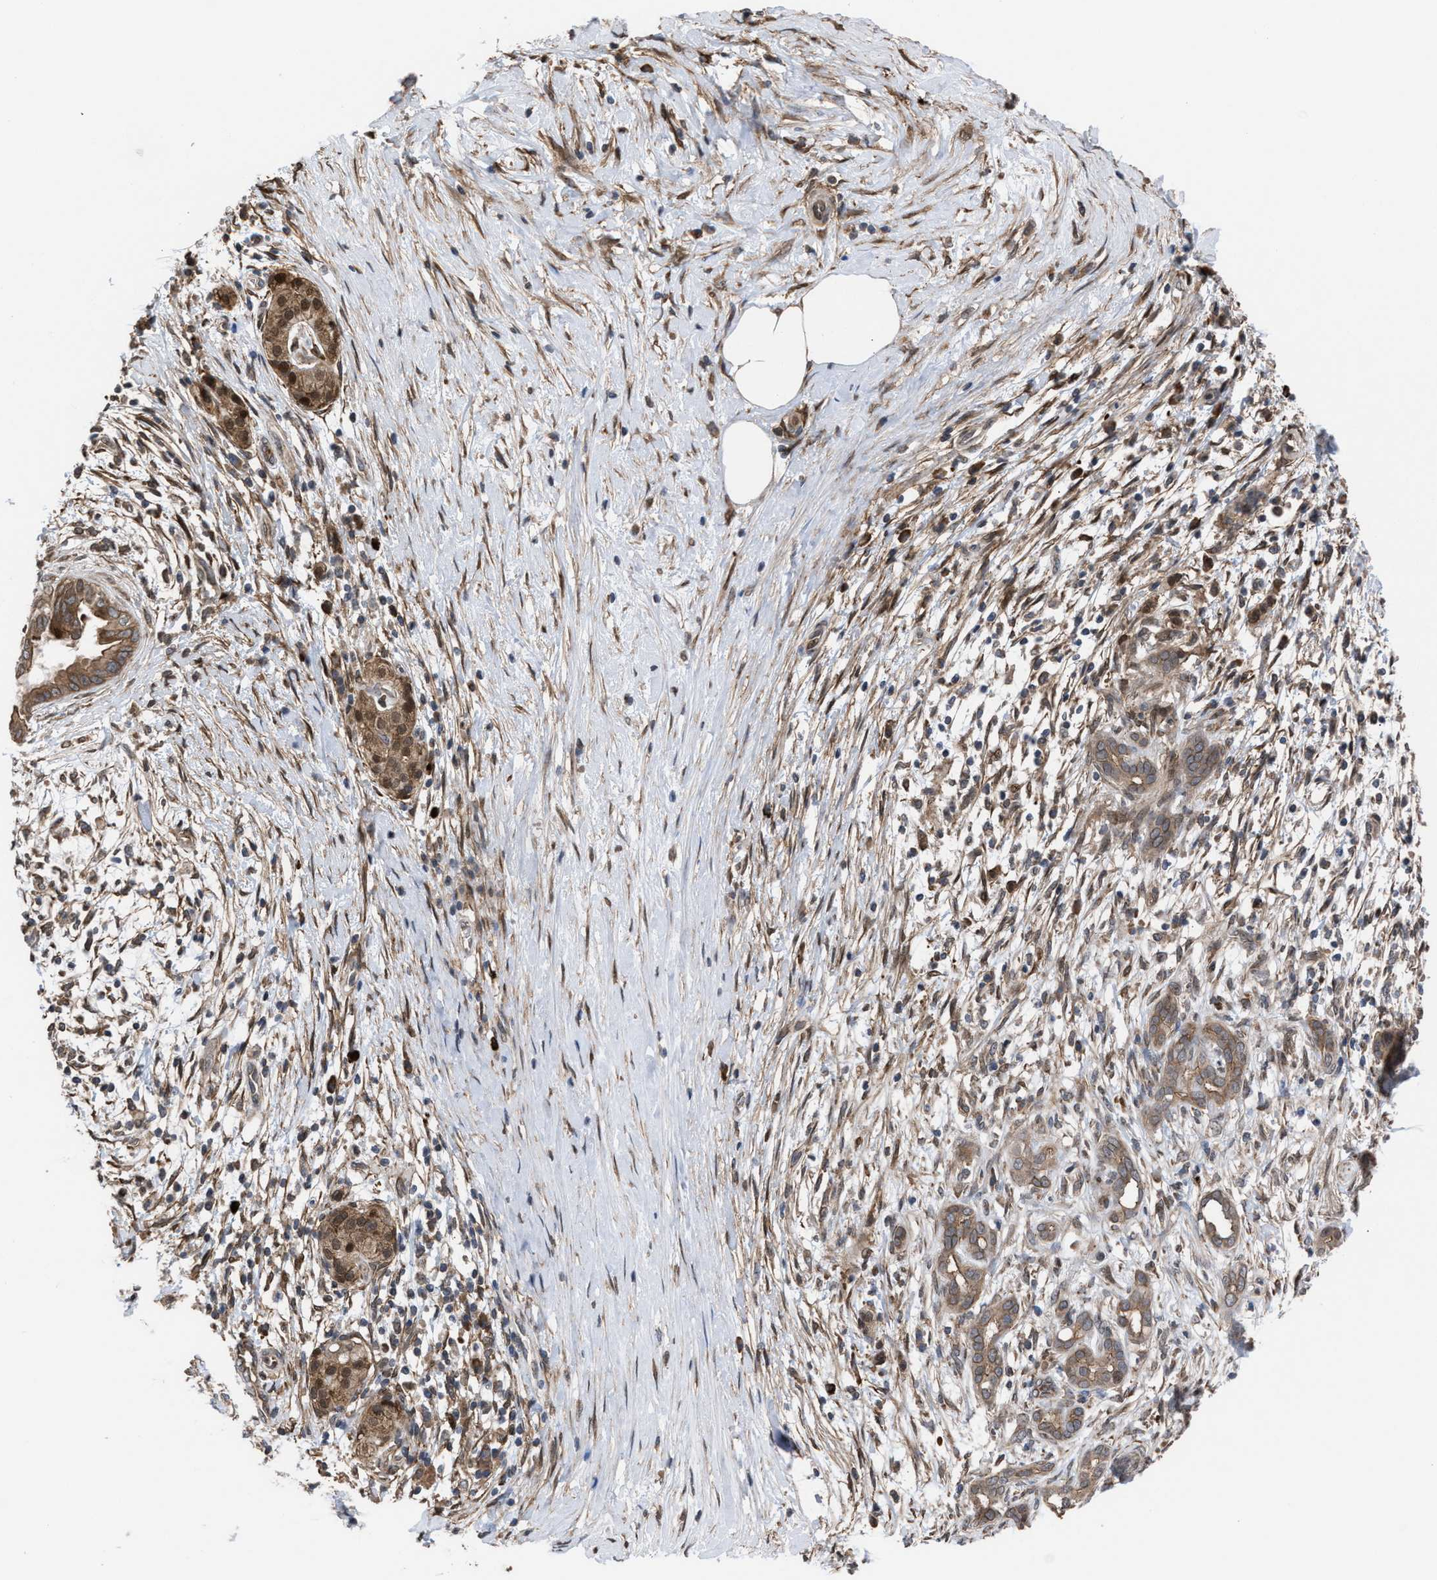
{"staining": {"intensity": "weak", "quantity": ">75%", "location": "cytoplasmic/membranous"}, "tissue": "pancreatic cancer", "cell_type": "Tumor cells", "image_type": "cancer", "snomed": [{"axis": "morphology", "description": "Adenocarcinoma, NOS"}, {"axis": "topography", "description": "Pancreas"}], "caption": "This is an image of immunohistochemistry (IHC) staining of adenocarcinoma (pancreatic), which shows weak expression in the cytoplasmic/membranous of tumor cells.", "gene": "TP53BP2", "patient": {"sex": "male", "age": 58}}